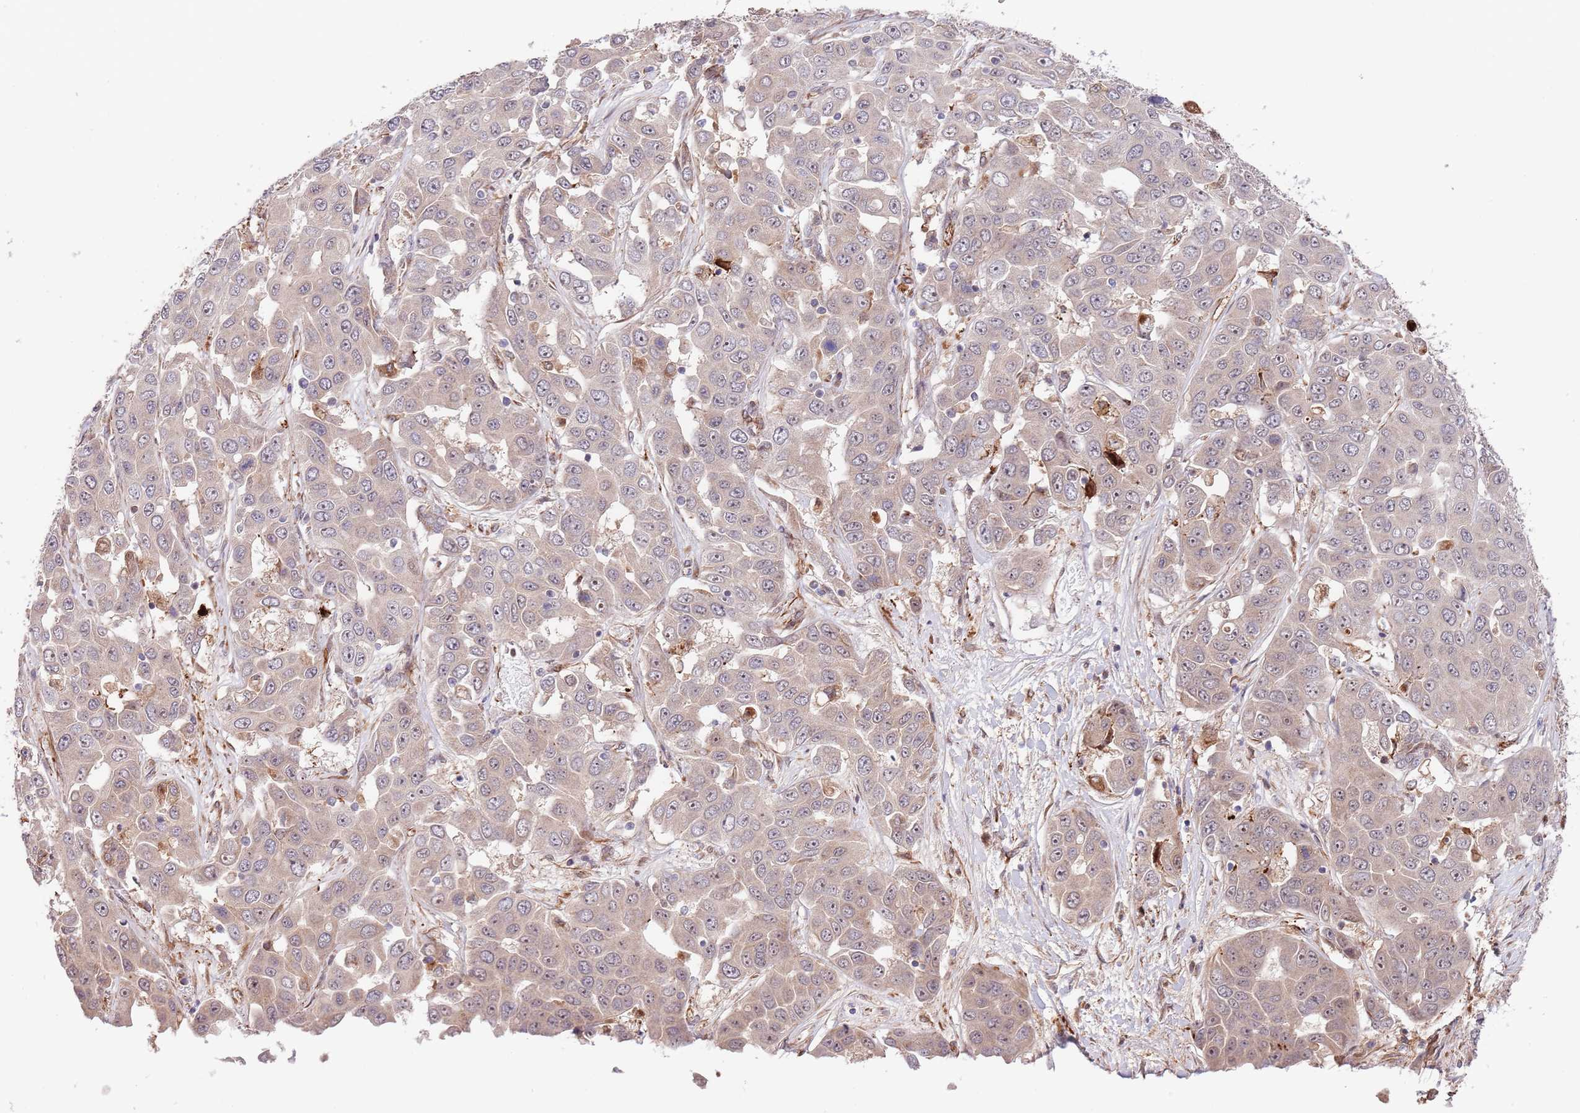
{"staining": {"intensity": "weak", "quantity": "25%-75%", "location": "cytoplasmic/membranous"}, "tissue": "liver cancer", "cell_type": "Tumor cells", "image_type": "cancer", "snomed": [{"axis": "morphology", "description": "Cholangiocarcinoma"}, {"axis": "topography", "description": "Liver"}], "caption": "Liver cancer stained with DAB immunohistochemistry (IHC) exhibits low levels of weak cytoplasmic/membranous staining in about 25%-75% of tumor cells.", "gene": "NEK3", "patient": {"sex": "female", "age": 52}}